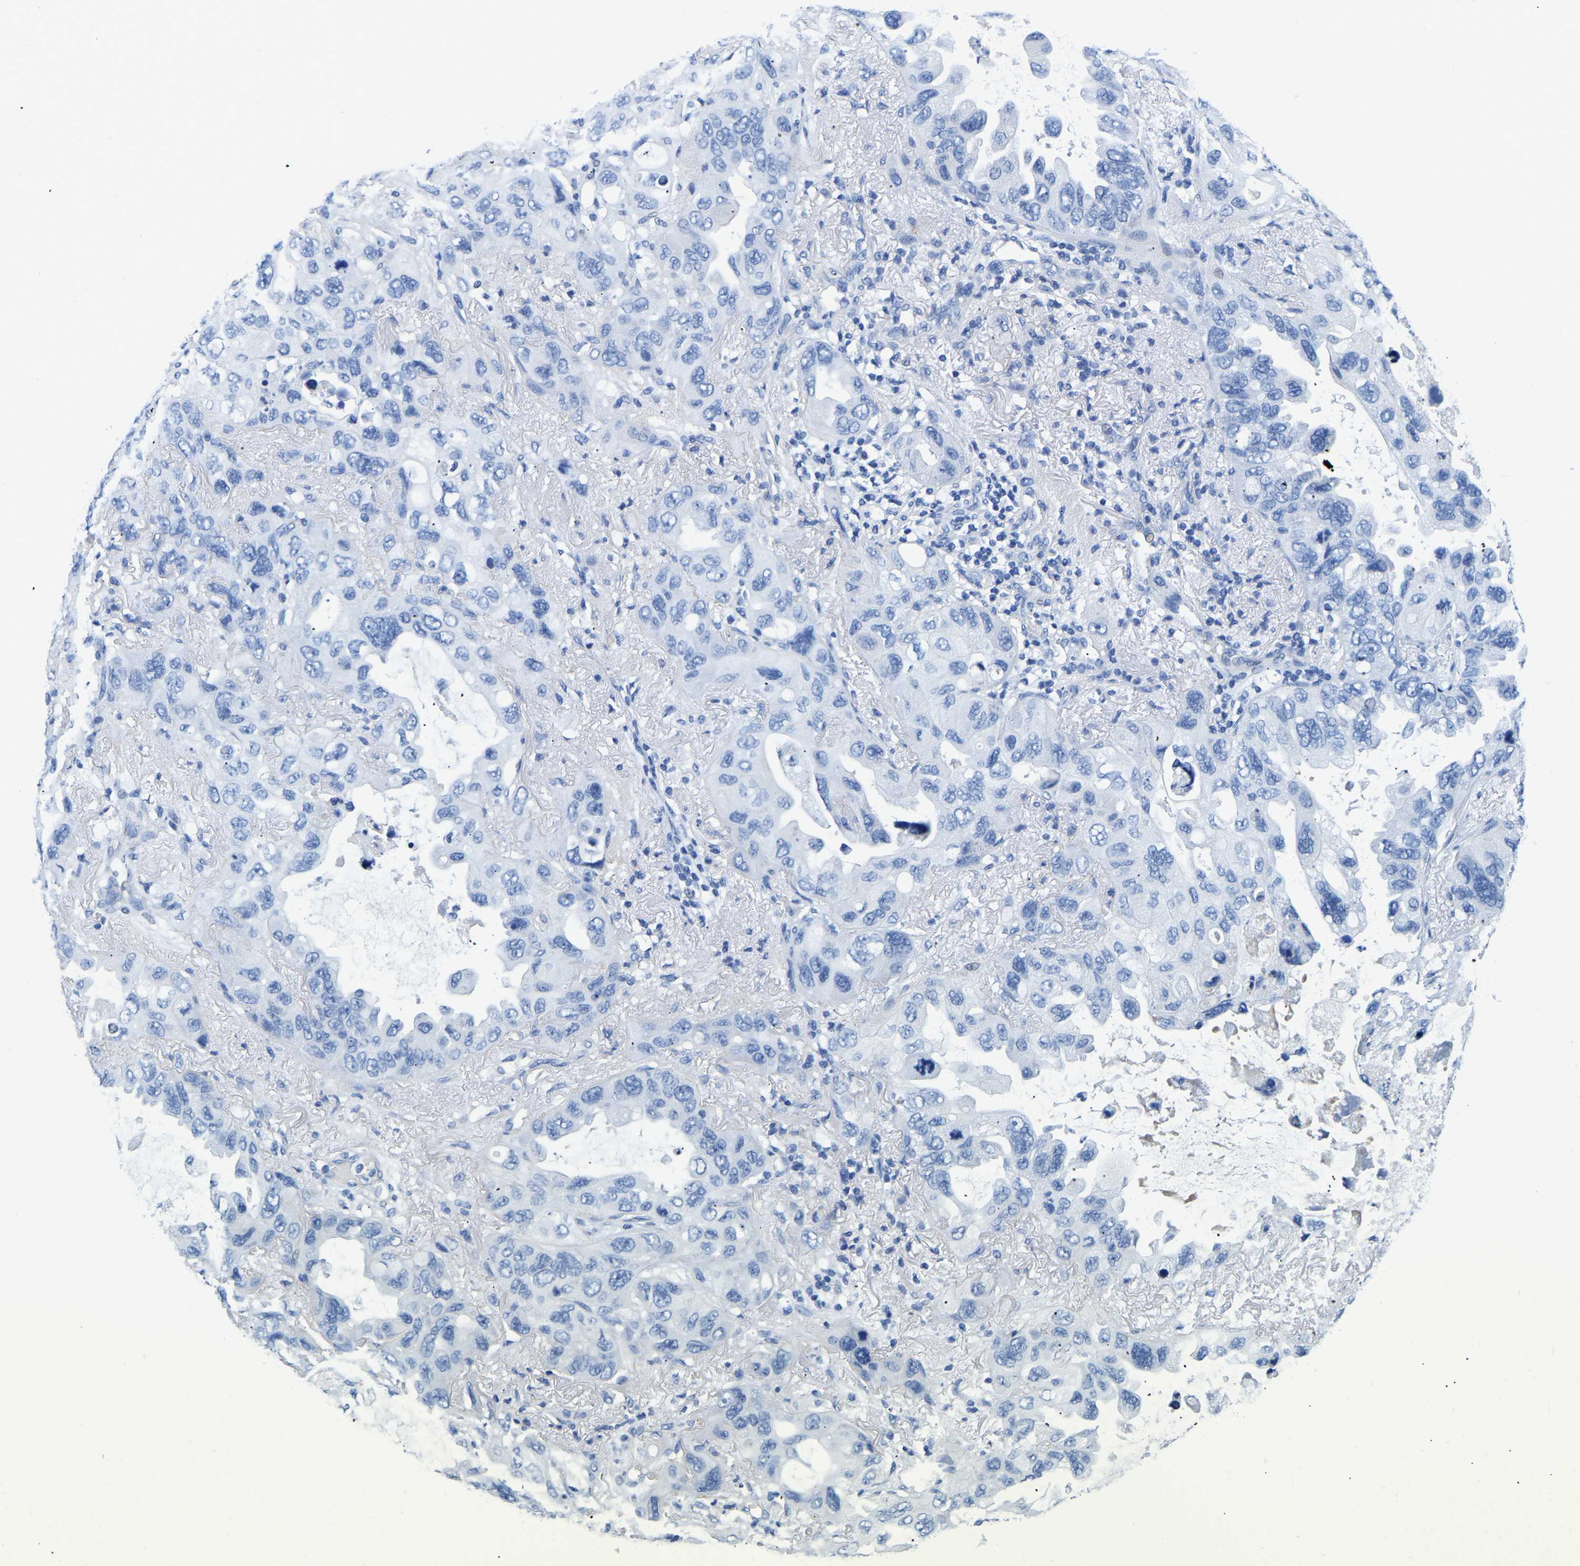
{"staining": {"intensity": "negative", "quantity": "none", "location": "none"}, "tissue": "lung cancer", "cell_type": "Tumor cells", "image_type": "cancer", "snomed": [{"axis": "morphology", "description": "Squamous cell carcinoma, NOS"}, {"axis": "topography", "description": "Lung"}], "caption": "The histopathology image exhibits no significant positivity in tumor cells of lung cancer (squamous cell carcinoma). The staining is performed using DAB brown chromogen with nuclei counter-stained in using hematoxylin.", "gene": "UPK3A", "patient": {"sex": "female", "age": 73}}